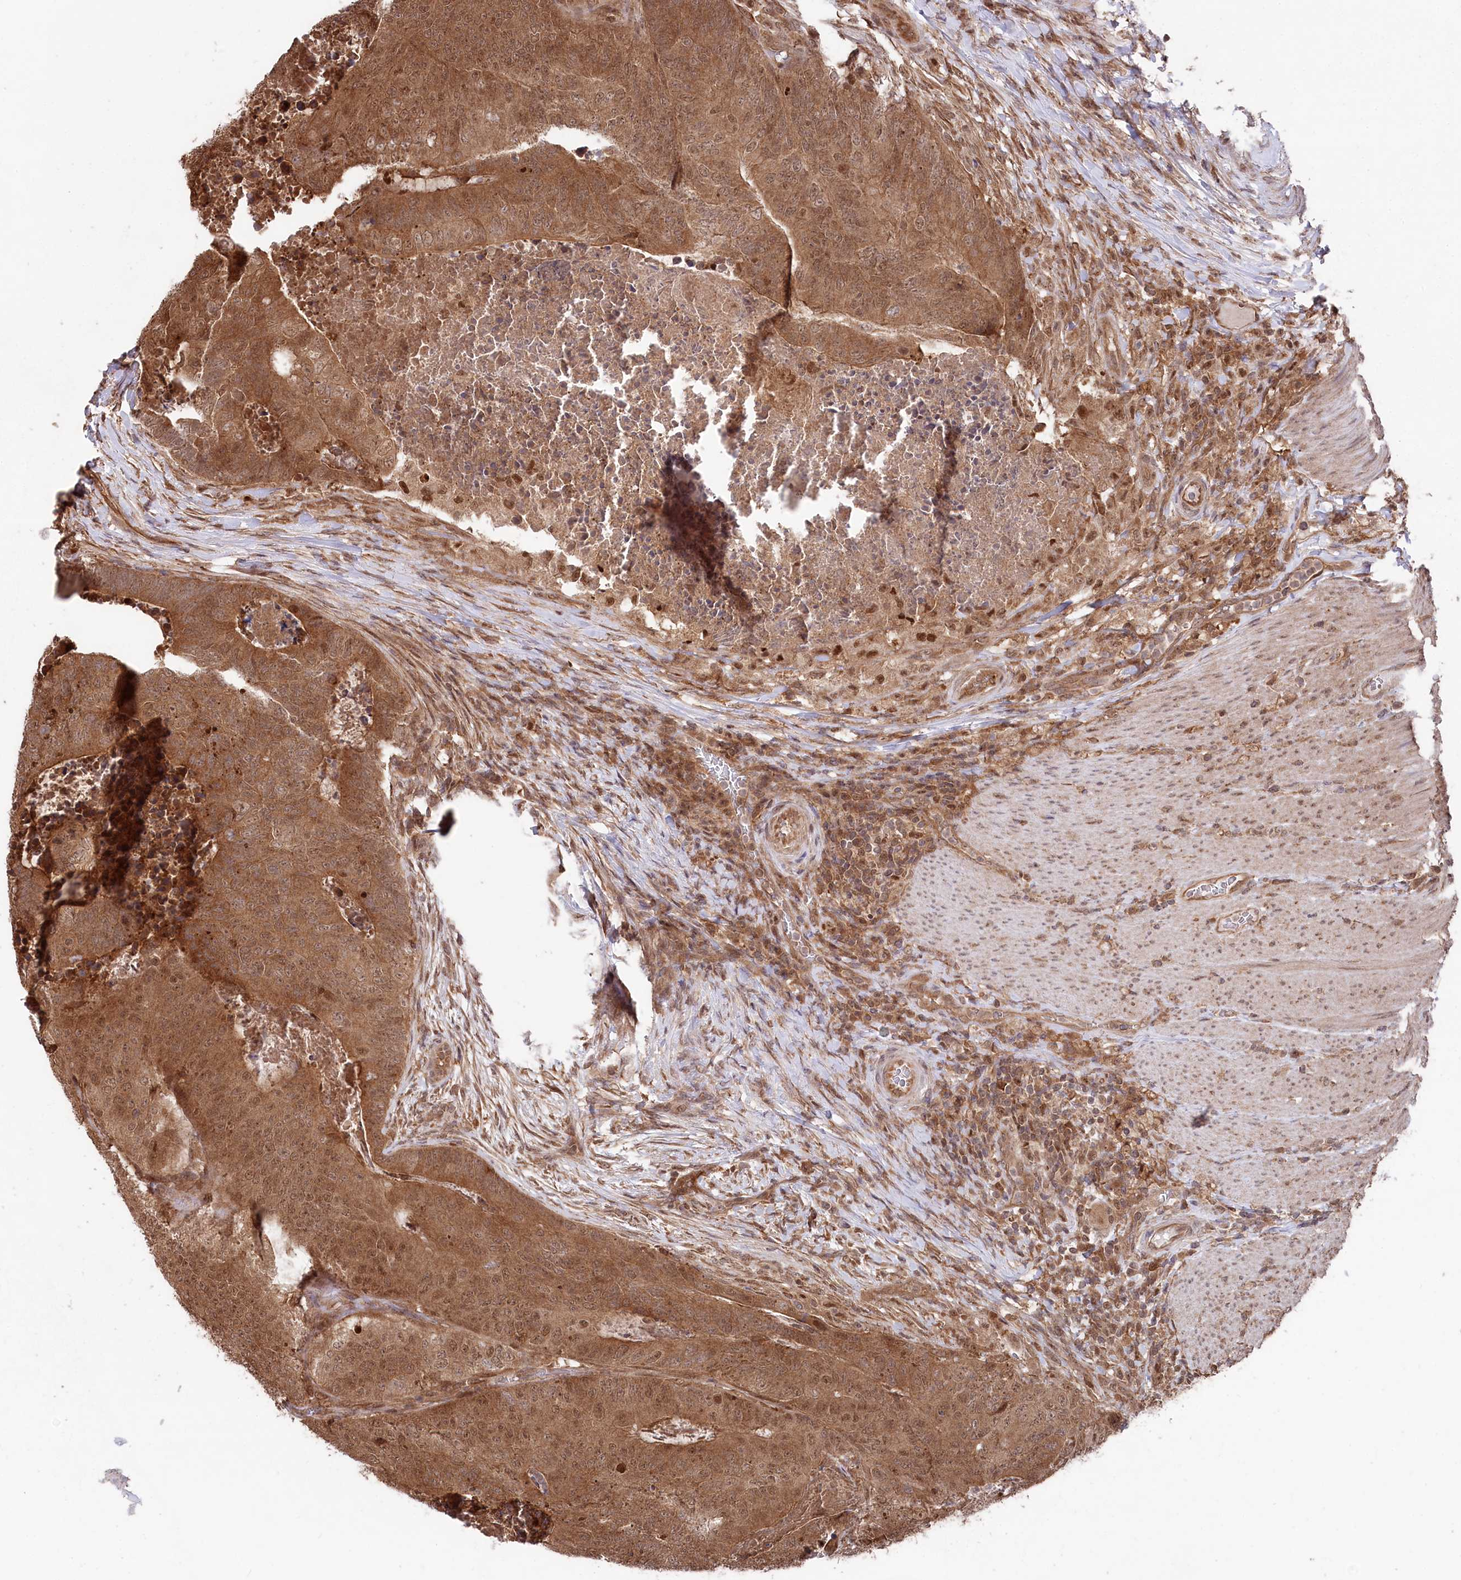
{"staining": {"intensity": "strong", "quantity": ">75%", "location": "cytoplasmic/membranous,nuclear"}, "tissue": "colorectal cancer", "cell_type": "Tumor cells", "image_type": "cancer", "snomed": [{"axis": "morphology", "description": "Adenocarcinoma, NOS"}, {"axis": "topography", "description": "Colon"}], "caption": "Approximately >75% of tumor cells in human colorectal adenocarcinoma show strong cytoplasmic/membranous and nuclear protein staining as visualized by brown immunohistochemical staining.", "gene": "PSMA1", "patient": {"sex": "female", "age": 67}}